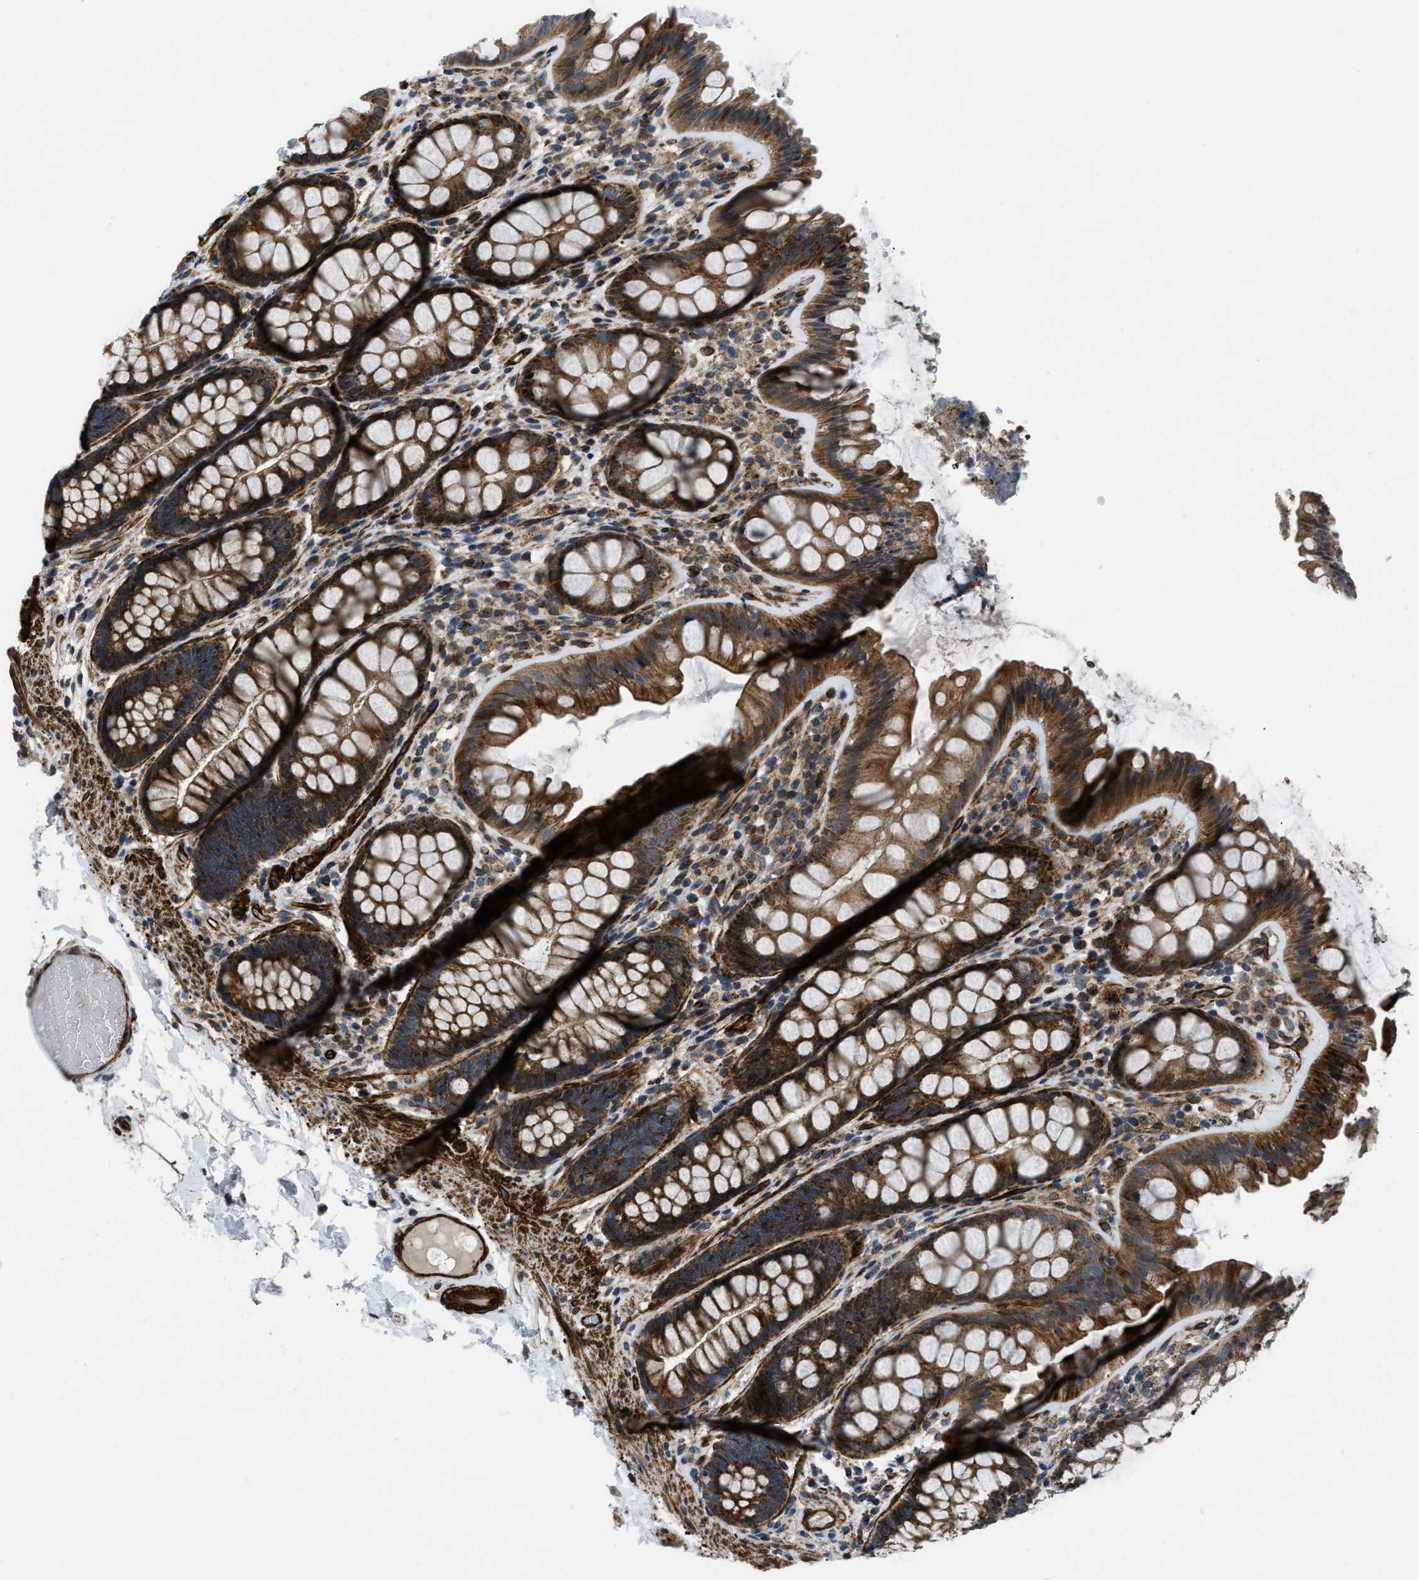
{"staining": {"intensity": "strong", "quantity": ">75%", "location": "cytoplasmic/membranous"}, "tissue": "colon", "cell_type": "Endothelial cells", "image_type": "normal", "snomed": [{"axis": "morphology", "description": "Normal tissue, NOS"}, {"axis": "topography", "description": "Colon"}], "caption": "Protein staining demonstrates strong cytoplasmic/membranous positivity in approximately >75% of endothelial cells in unremarkable colon.", "gene": "GSDME", "patient": {"sex": "female", "age": 56}}